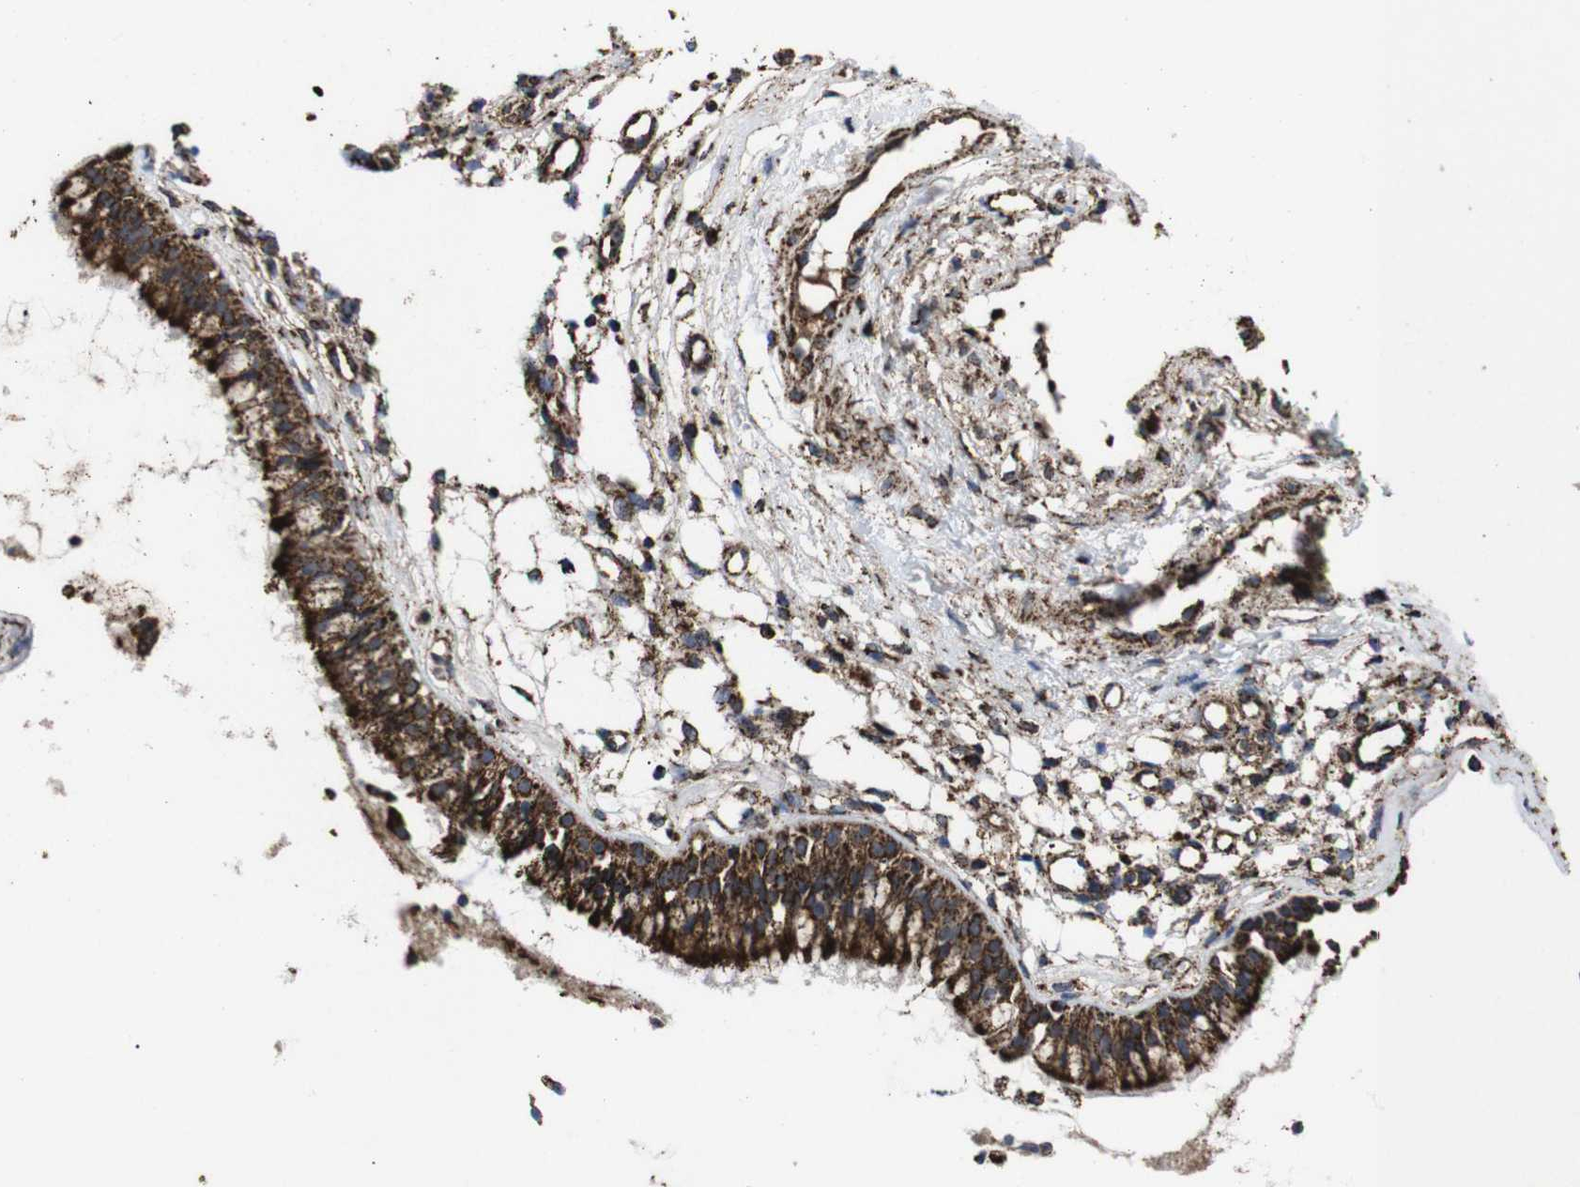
{"staining": {"intensity": "strong", "quantity": ">75%", "location": "cytoplasmic/membranous"}, "tissue": "nasopharynx", "cell_type": "Respiratory epithelial cells", "image_type": "normal", "snomed": [{"axis": "morphology", "description": "Normal tissue, NOS"}, {"axis": "topography", "description": "Nasopharynx"}], "caption": "Immunohistochemistry (IHC) (DAB (3,3'-diaminobenzidine)) staining of normal nasopharynx demonstrates strong cytoplasmic/membranous protein positivity in approximately >75% of respiratory epithelial cells. (IHC, brightfield microscopy, high magnification).", "gene": "ATP5F1A", "patient": {"sex": "male", "age": 21}}